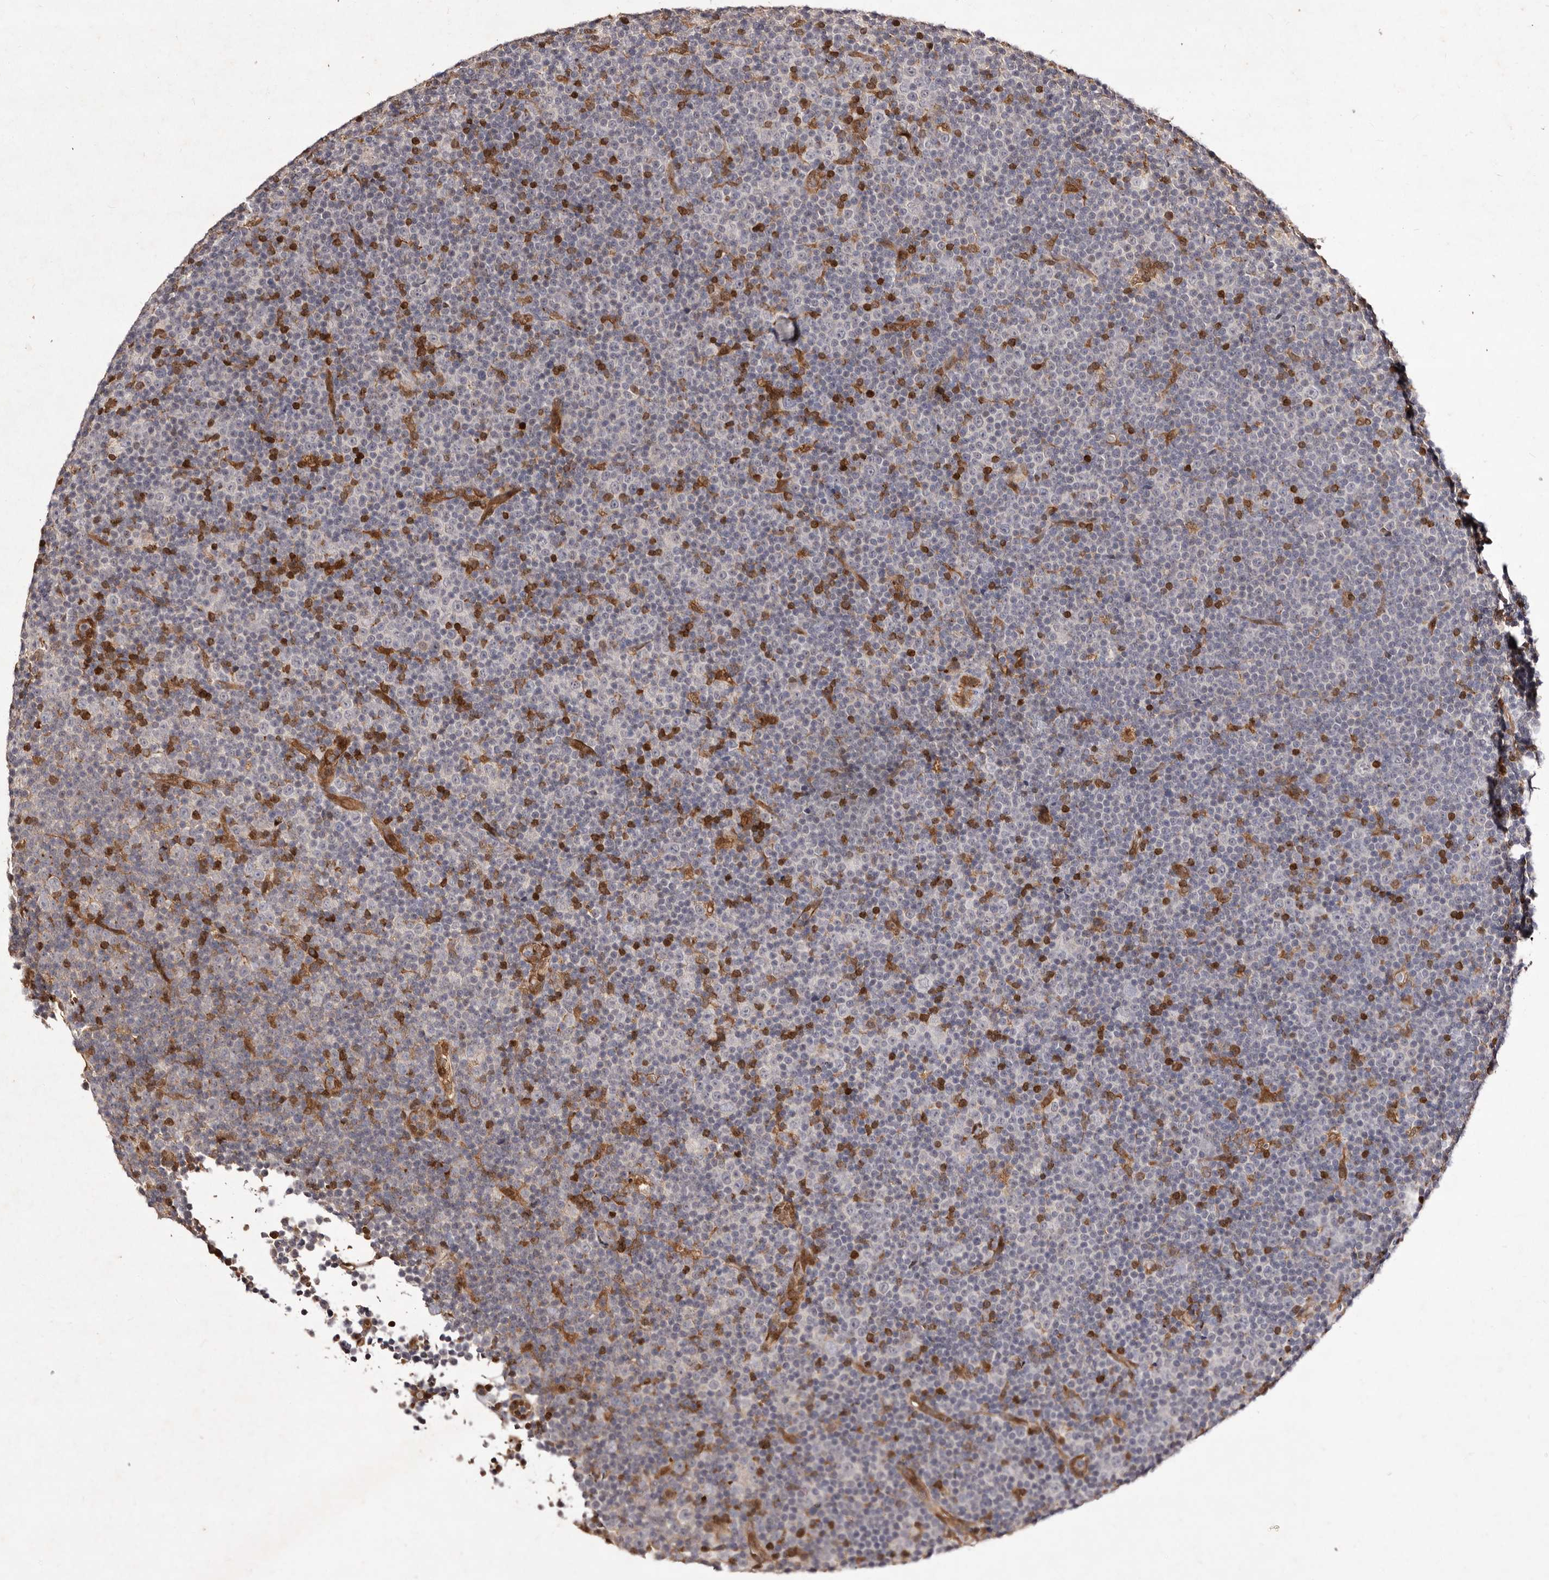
{"staining": {"intensity": "negative", "quantity": "none", "location": "none"}, "tissue": "lymphoma", "cell_type": "Tumor cells", "image_type": "cancer", "snomed": [{"axis": "morphology", "description": "Malignant lymphoma, non-Hodgkin's type, Low grade"}, {"axis": "topography", "description": "Lymph node"}], "caption": "Lymphoma was stained to show a protein in brown. There is no significant expression in tumor cells.", "gene": "GIMAP4", "patient": {"sex": "female", "age": 67}}